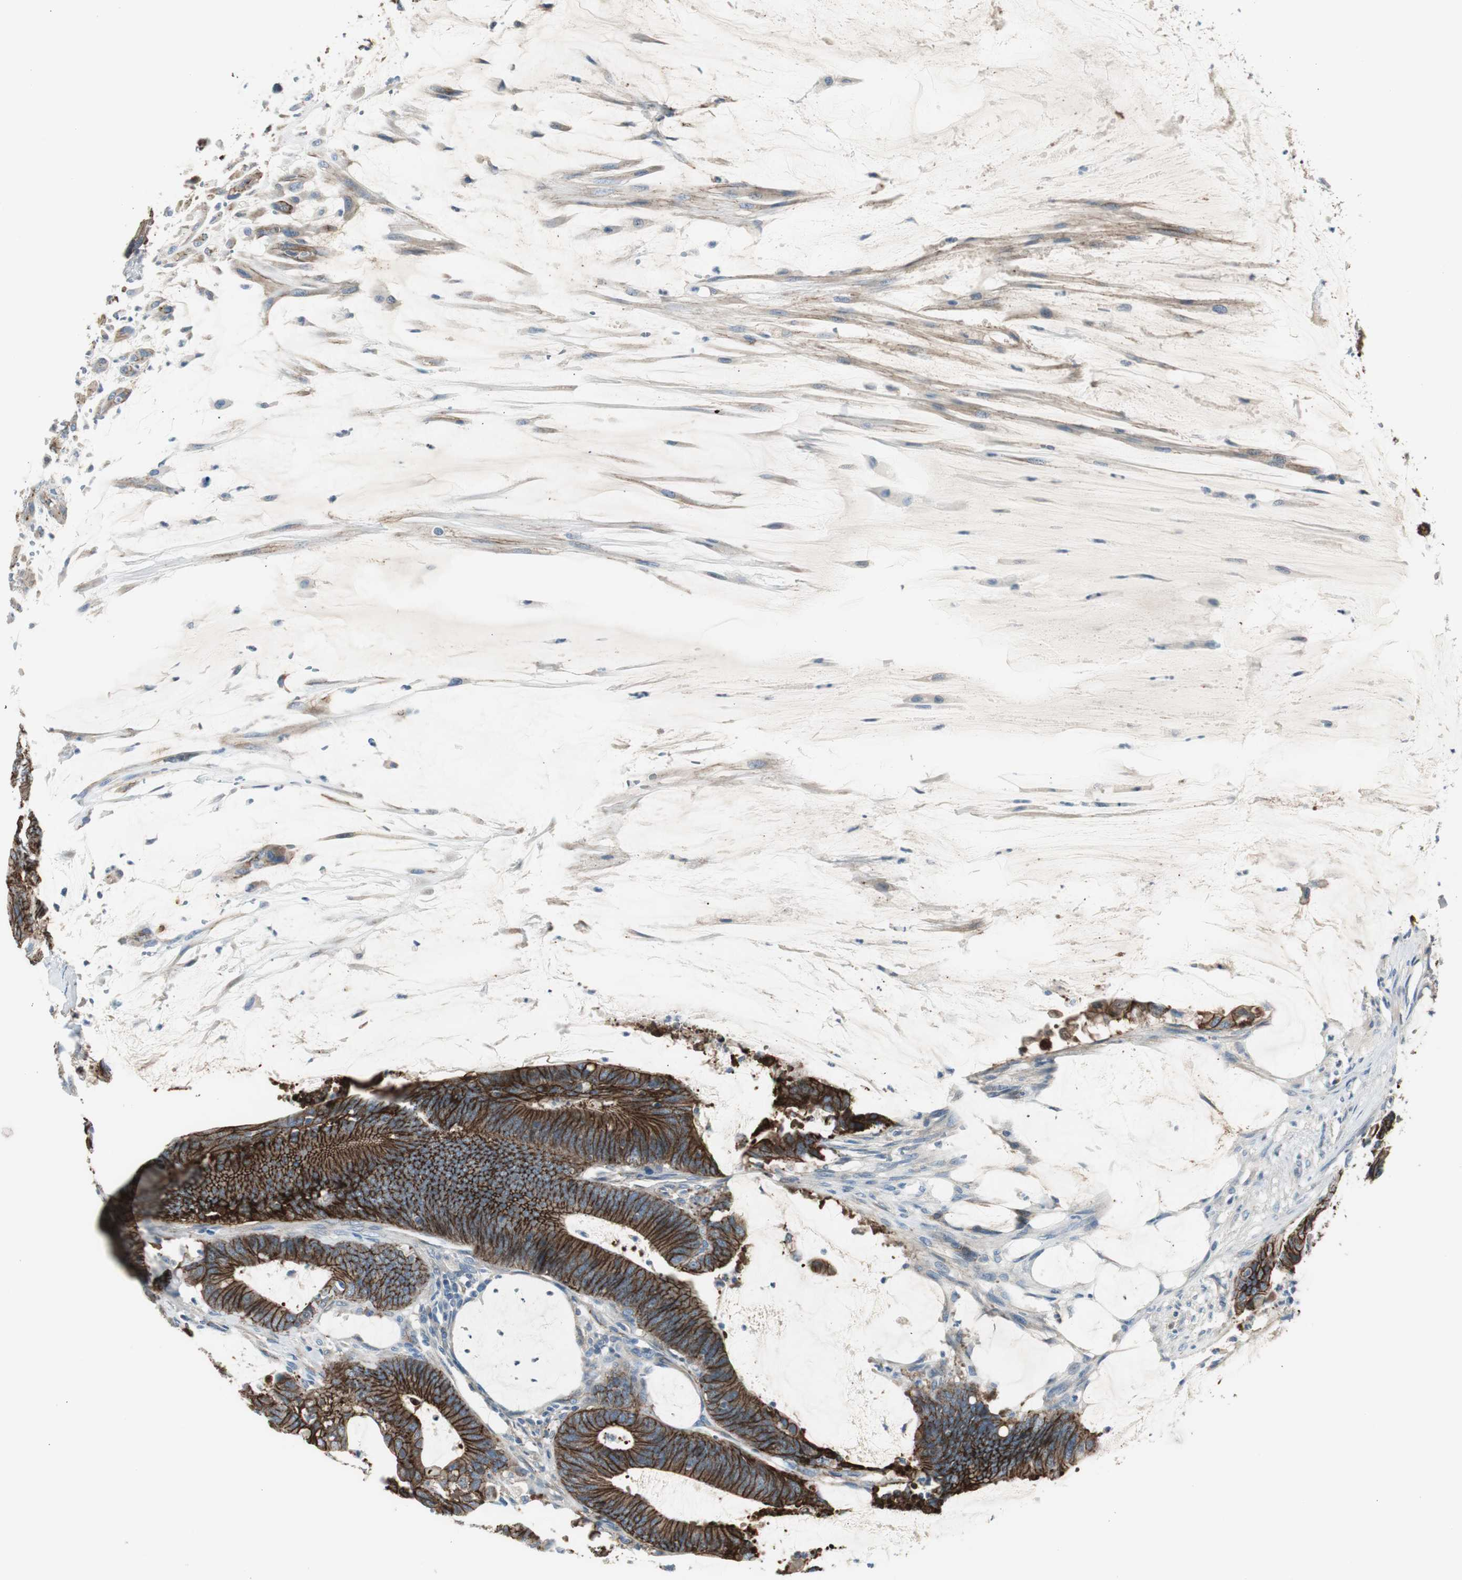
{"staining": {"intensity": "strong", "quantity": ">75%", "location": "cytoplasmic/membranous"}, "tissue": "colorectal cancer", "cell_type": "Tumor cells", "image_type": "cancer", "snomed": [{"axis": "morphology", "description": "Adenocarcinoma, NOS"}, {"axis": "topography", "description": "Rectum"}], "caption": "This is an image of IHC staining of colorectal cancer, which shows strong positivity in the cytoplasmic/membranous of tumor cells.", "gene": "STXBP4", "patient": {"sex": "female", "age": 66}}